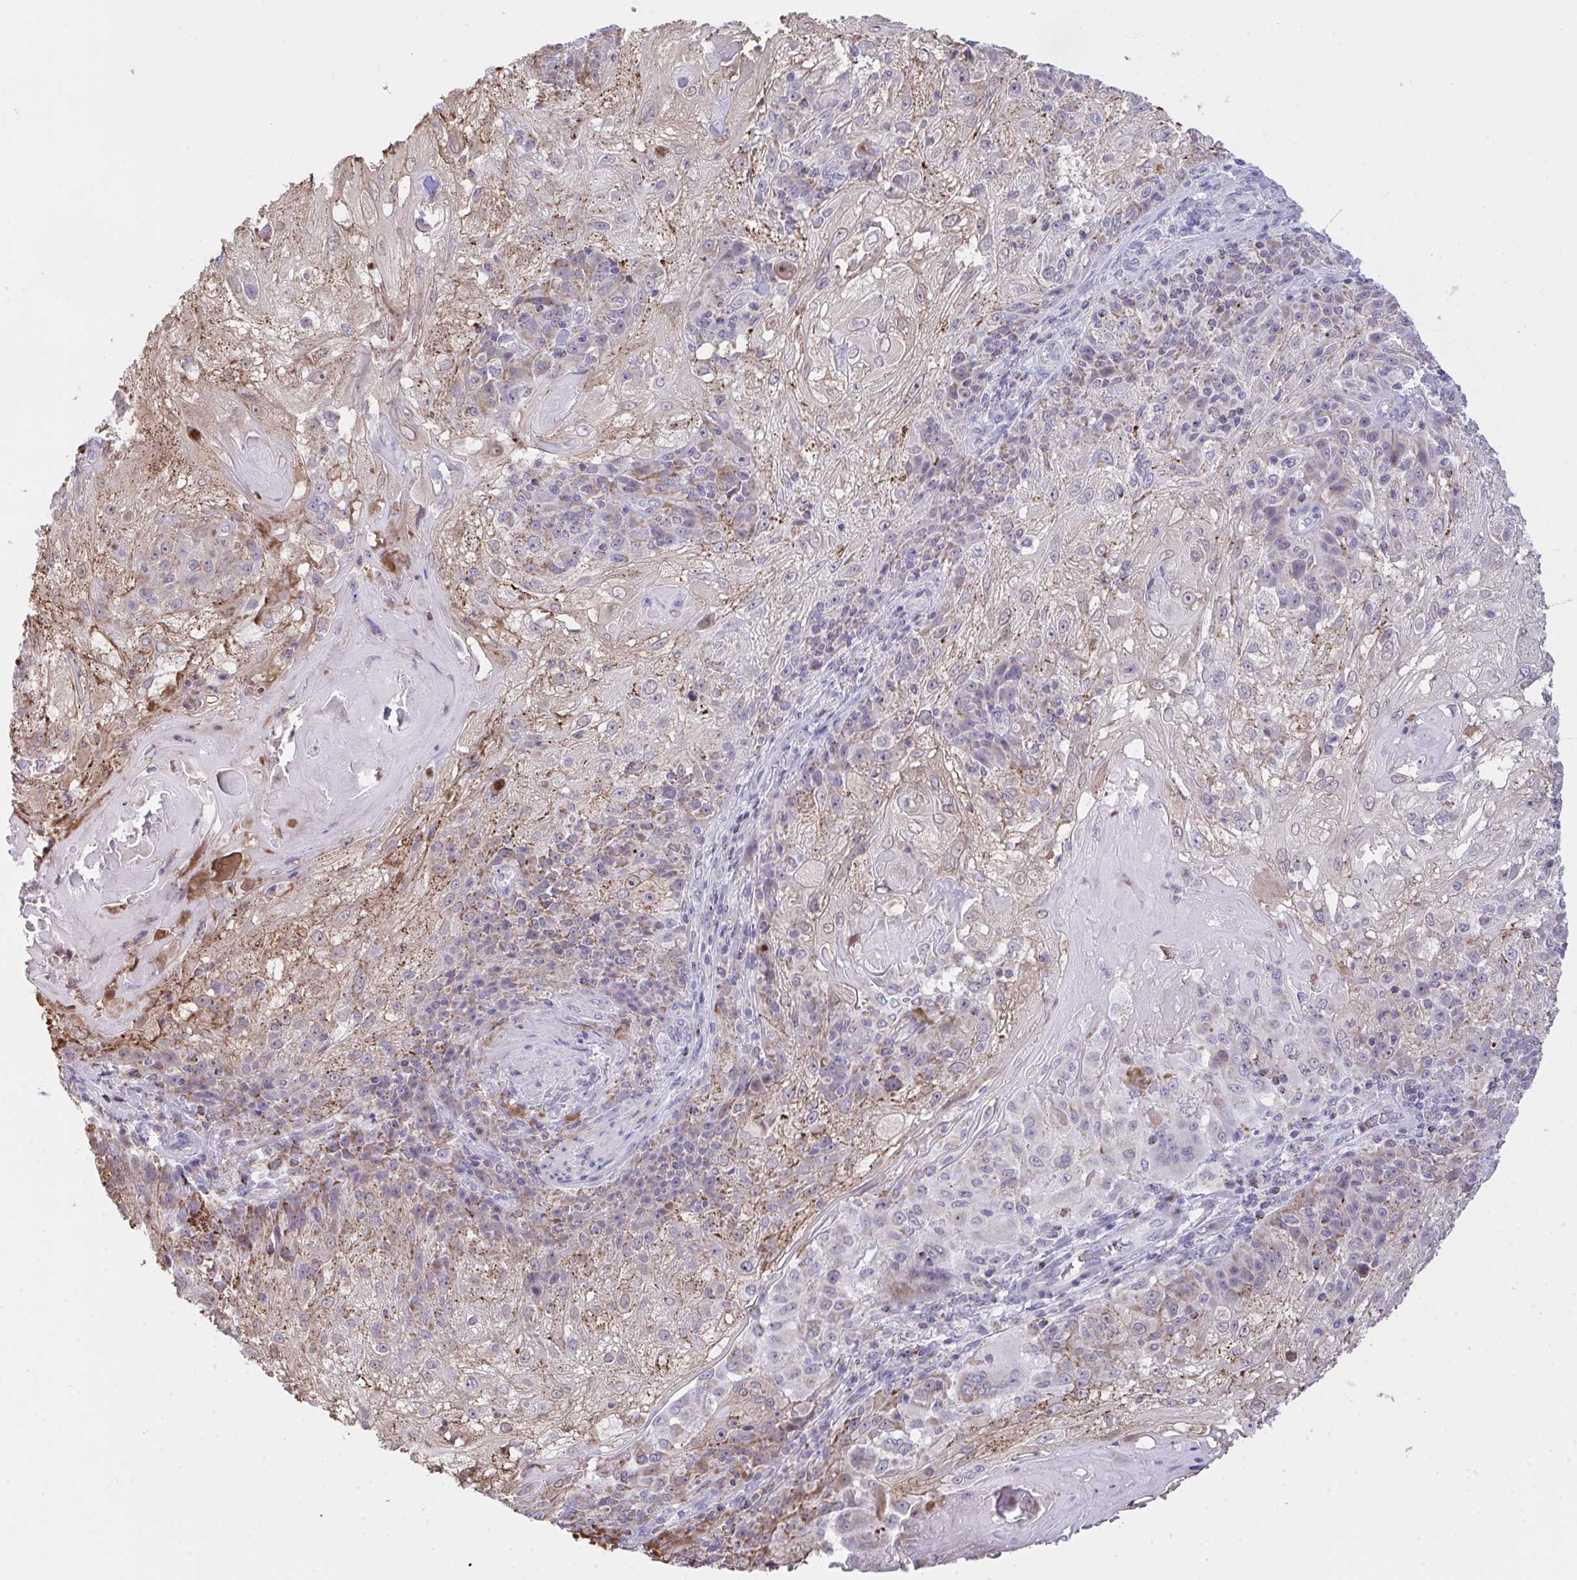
{"staining": {"intensity": "moderate", "quantity": "<25%", "location": "cytoplasmic/membranous"}, "tissue": "skin cancer", "cell_type": "Tumor cells", "image_type": "cancer", "snomed": [{"axis": "morphology", "description": "Normal tissue, NOS"}, {"axis": "morphology", "description": "Squamous cell carcinoma, NOS"}, {"axis": "topography", "description": "Skin"}], "caption": "Protein positivity by immunohistochemistry displays moderate cytoplasmic/membranous expression in about <25% of tumor cells in skin cancer (squamous cell carcinoma). Ihc stains the protein in brown and the nuclei are stained blue.", "gene": "PLA2G12B", "patient": {"sex": "female", "age": 83}}